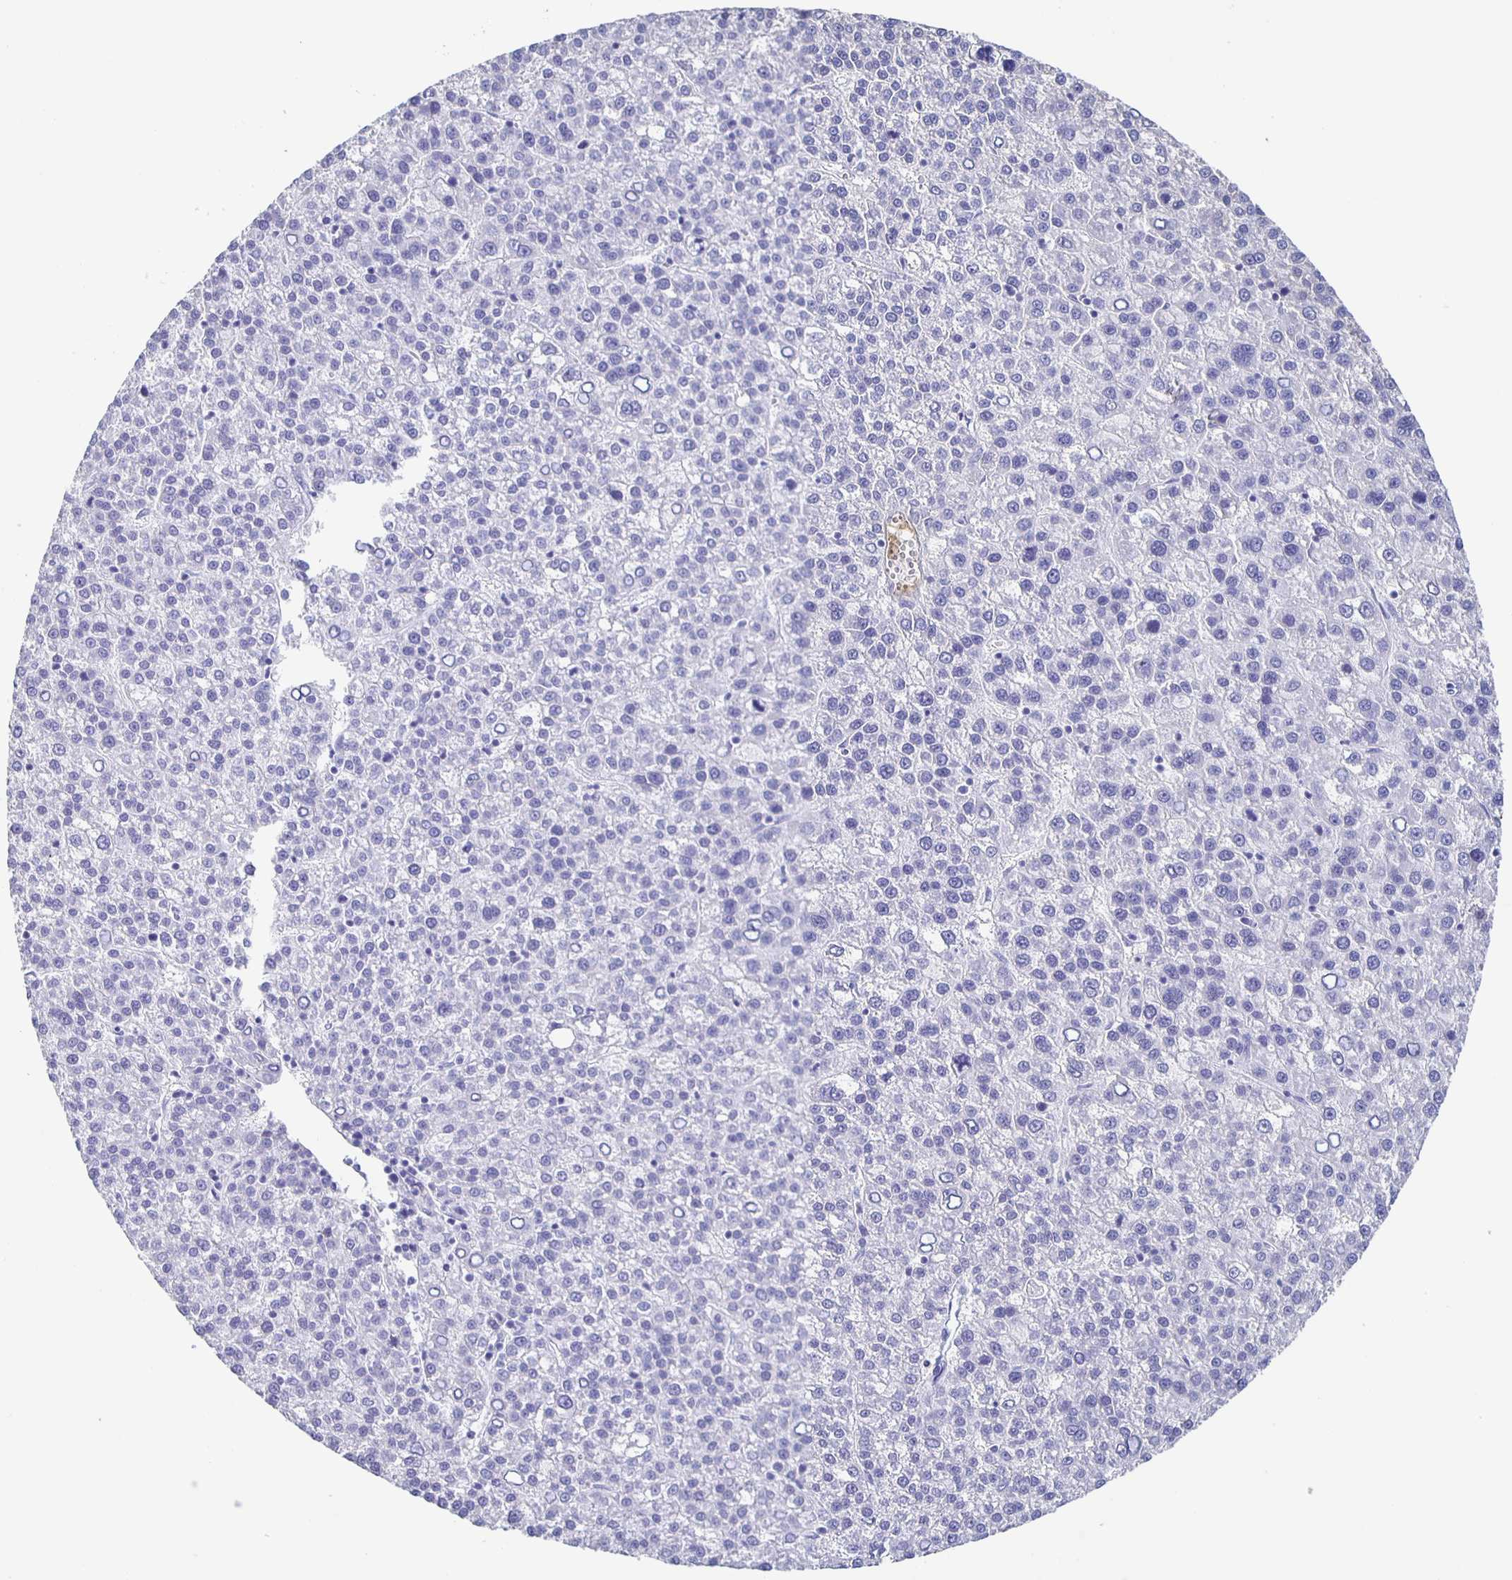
{"staining": {"intensity": "negative", "quantity": "none", "location": "none"}, "tissue": "liver cancer", "cell_type": "Tumor cells", "image_type": "cancer", "snomed": [{"axis": "morphology", "description": "Carcinoma, Hepatocellular, NOS"}, {"axis": "topography", "description": "Liver"}], "caption": "The histopathology image reveals no significant positivity in tumor cells of liver hepatocellular carcinoma.", "gene": "FGA", "patient": {"sex": "female", "age": 58}}